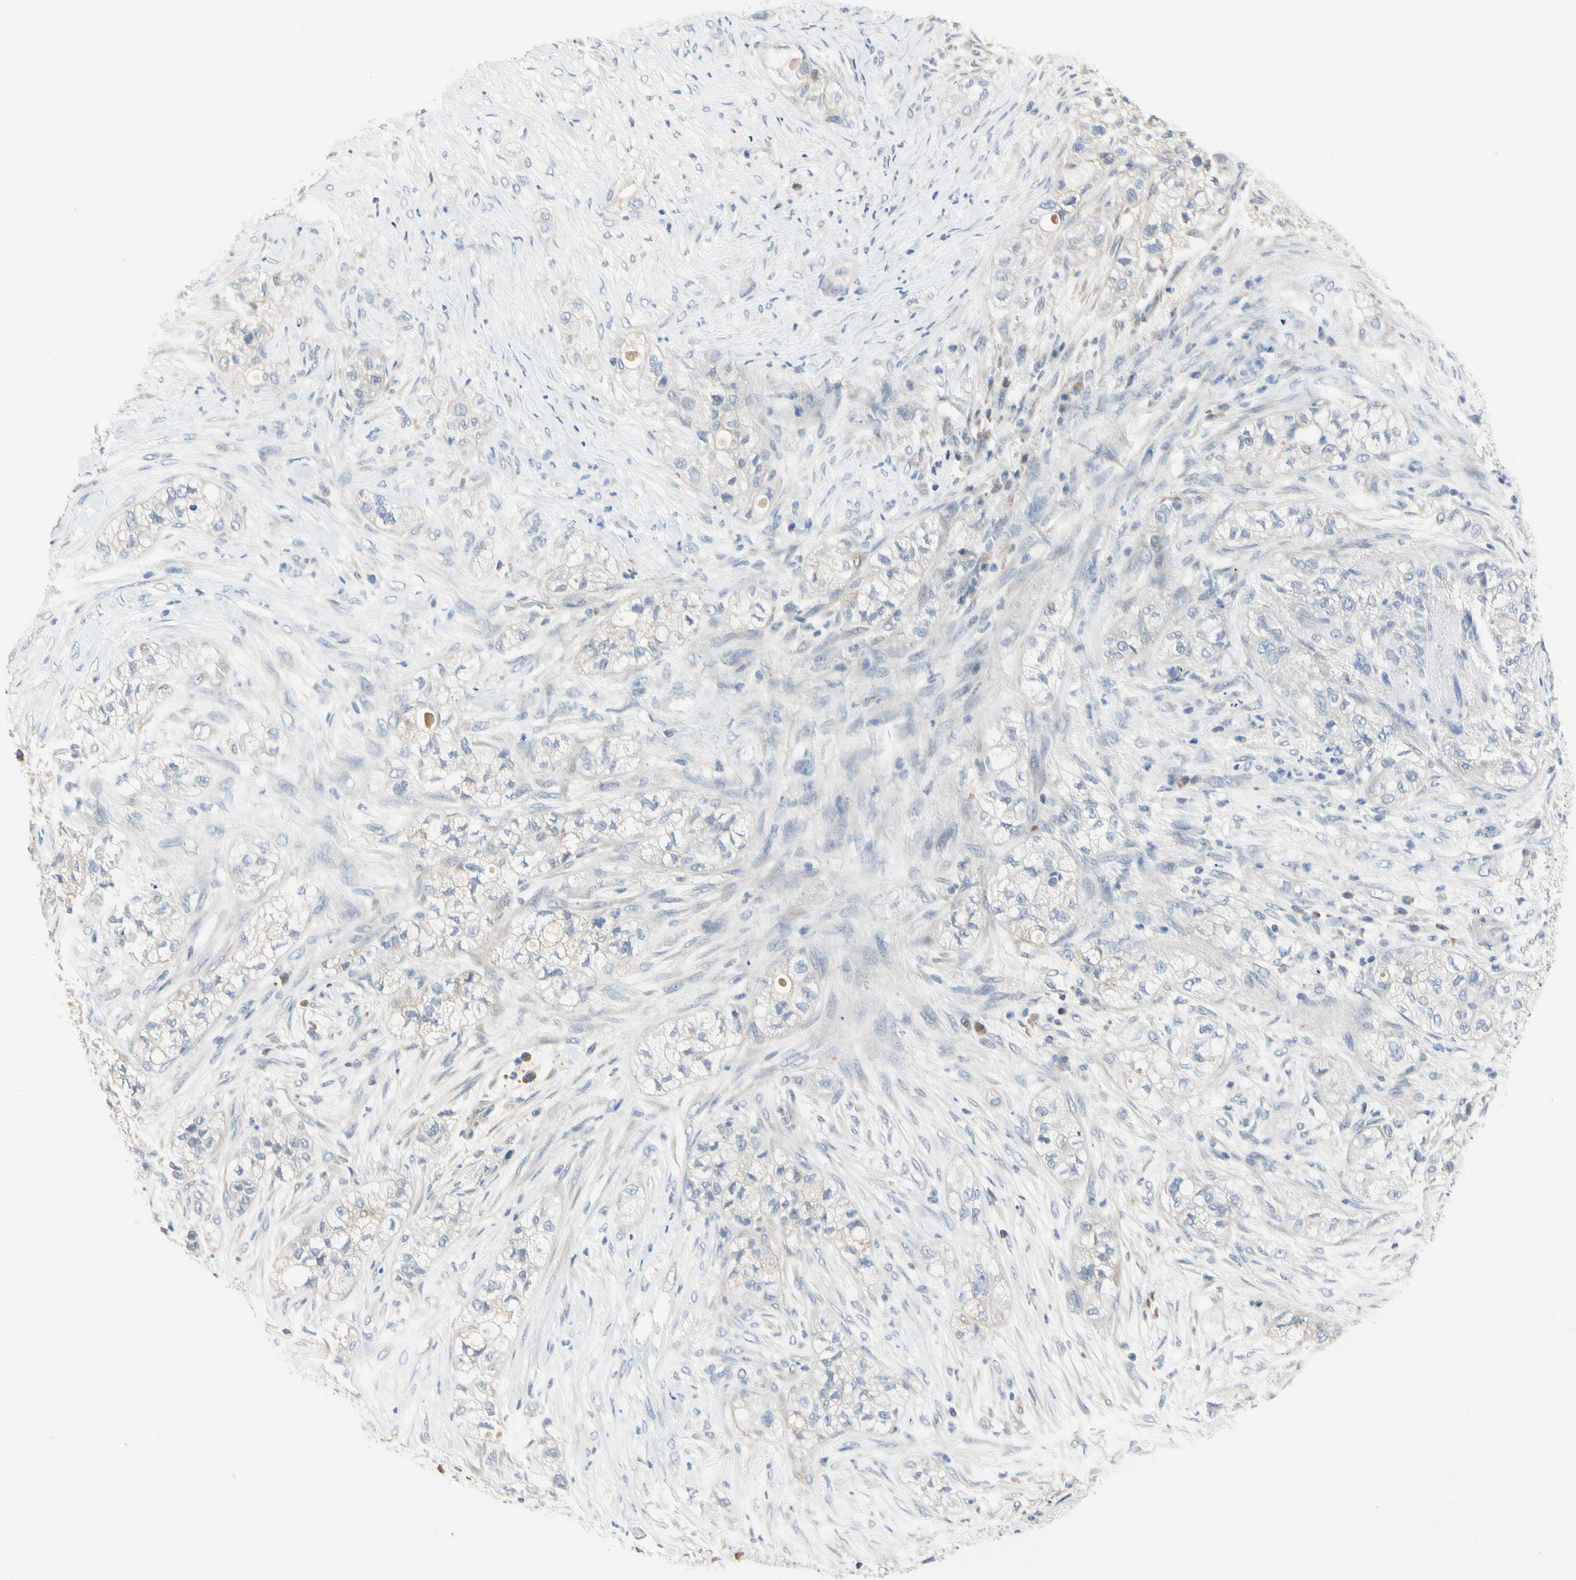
{"staining": {"intensity": "negative", "quantity": "none", "location": "none"}, "tissue": "pancreatic cancer", "cell_type": "Tumor cells", "image_type": "cancer", "snomed": [{"axis": "morphology", "description": "Adenocarcinoma, NOS"}, {"axis": "topography", "description": "Pancreas"}], "caption": "This image is of pancreatic cancer stained with immunohistochemistry to label a protein in brown with the nuclei are counter-stained blue. There is no staining in tumor cells.", "gene": "ECRG4", "patient": {"sex": "female", "age": 78}}